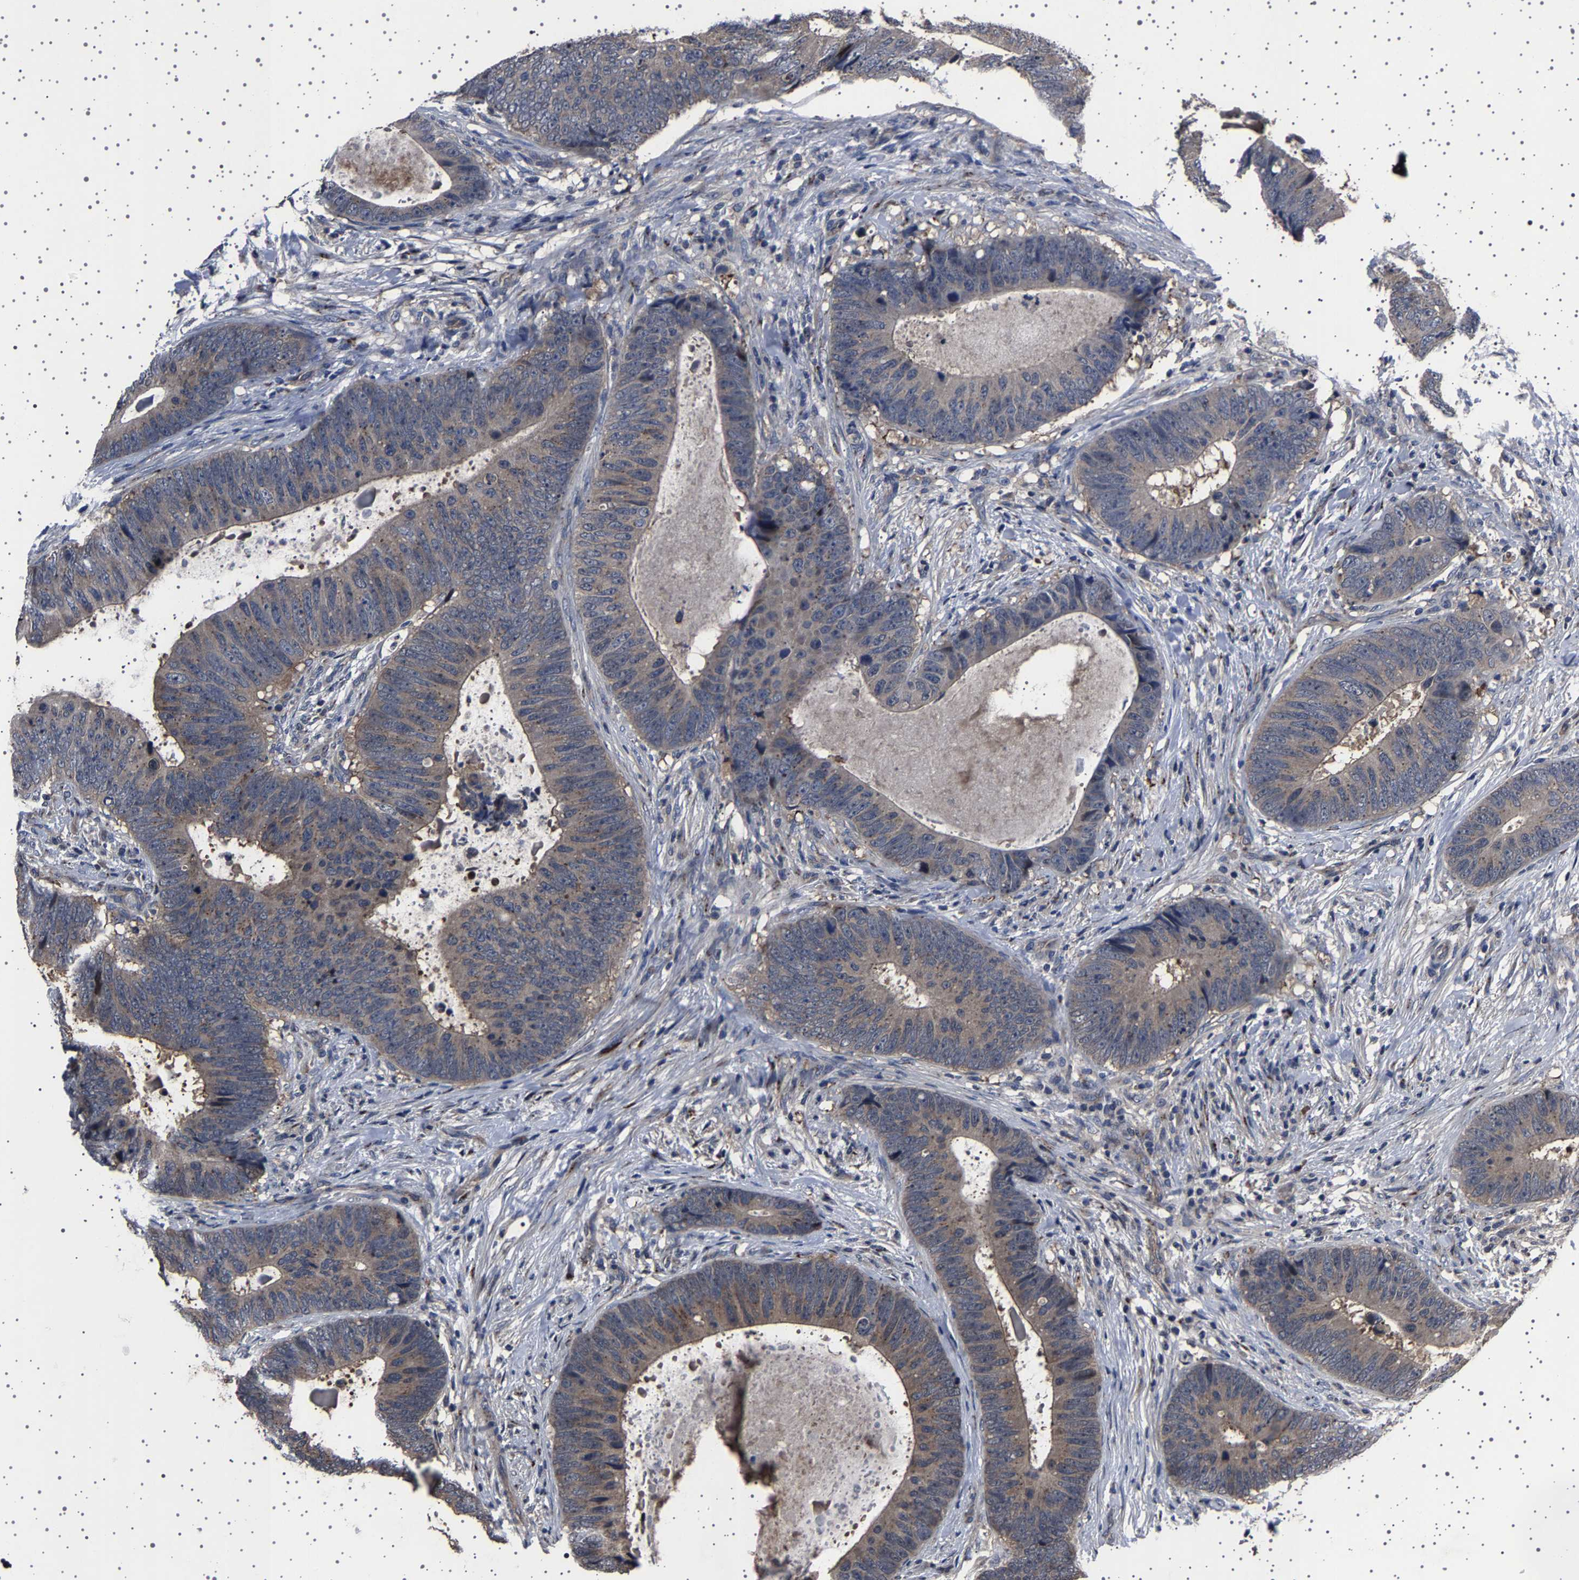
{"staining": {"intensity": "weak", "quantity": "<25%", "location": "cytoplasmic/membranous"}, "tissue": "colorectal cancer", "cell_type": "Tumor cells", "image_type": "cancer", "snomed": [{"axis": "morphology", "description": "Adenocarcinoma, NOS"}, {"axis": "topography", "description": "Colon"}], "caption": "This is an immunohistochemistry (IHC) micrograph of colorectal cancer (adenocarcinoma). There is no staining in tumor cells.", "gene": "NCKAP1", "patient": {"sex": "male", "age": 56}}